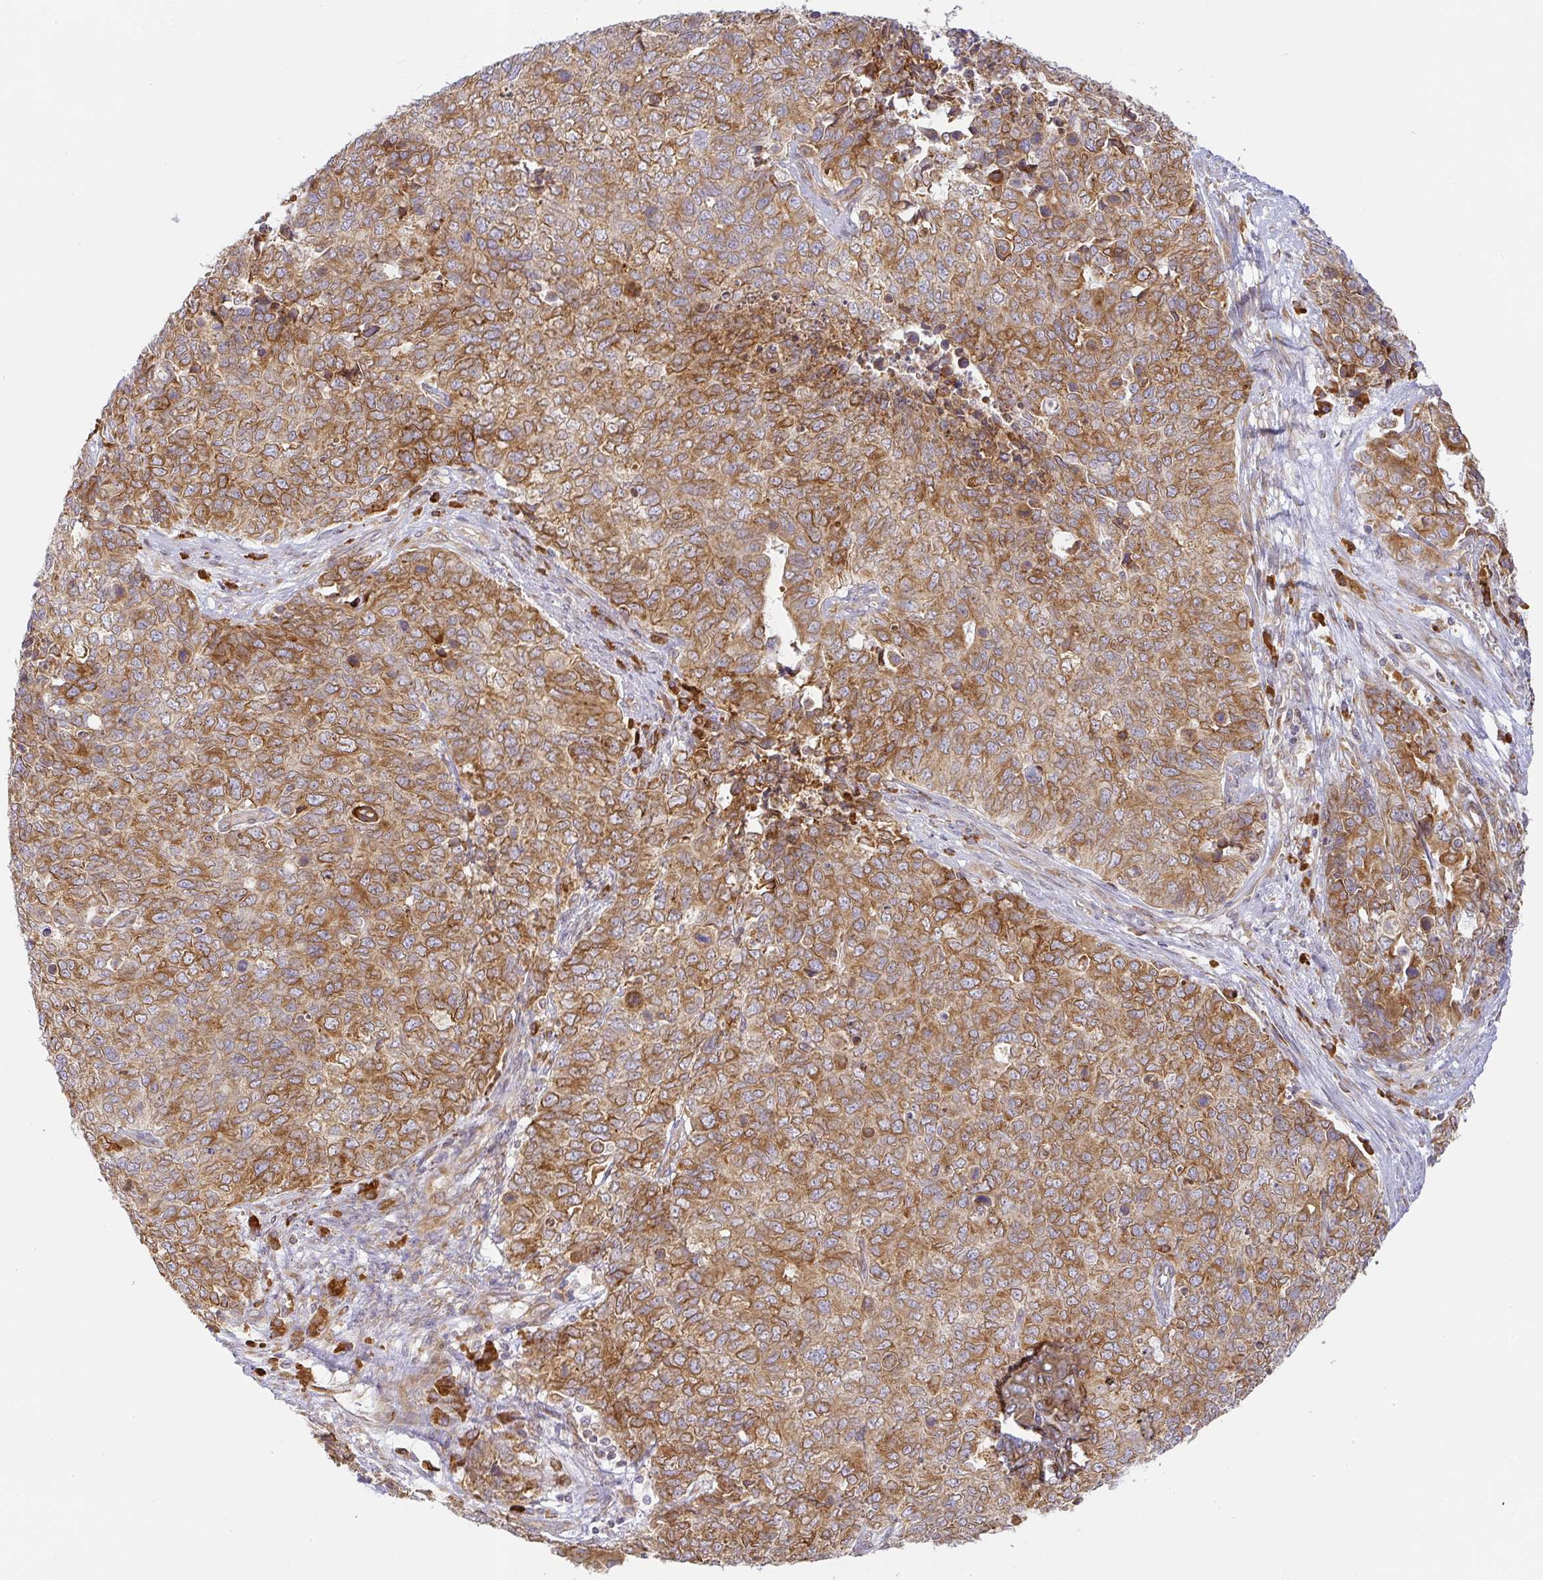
{"staining": {"intensity": "moderate", "quantity": ">75%", "location": "cytoplasmic/membranous"}, "tissue": "cervical cancer", "cell_type": "Tumor cells", "image_type": "cancer", "snomed": [{"axis": "morphology", "description": "Adenocarcinoma, NOS"}, {"axis": "topography", "description": "Cervix"}], "caption": "Protein expression analysis of cervical cancer demonstrates moderate cytoplasmic/membranous staining in about >75% of tumor cells. The protein is stained brown, and the nuclei are stained in blue (DAB IHC with brightfield microscopy, high magnification).", "gene": "DERL2", "patient": {"sex": "female", "age": 63}}